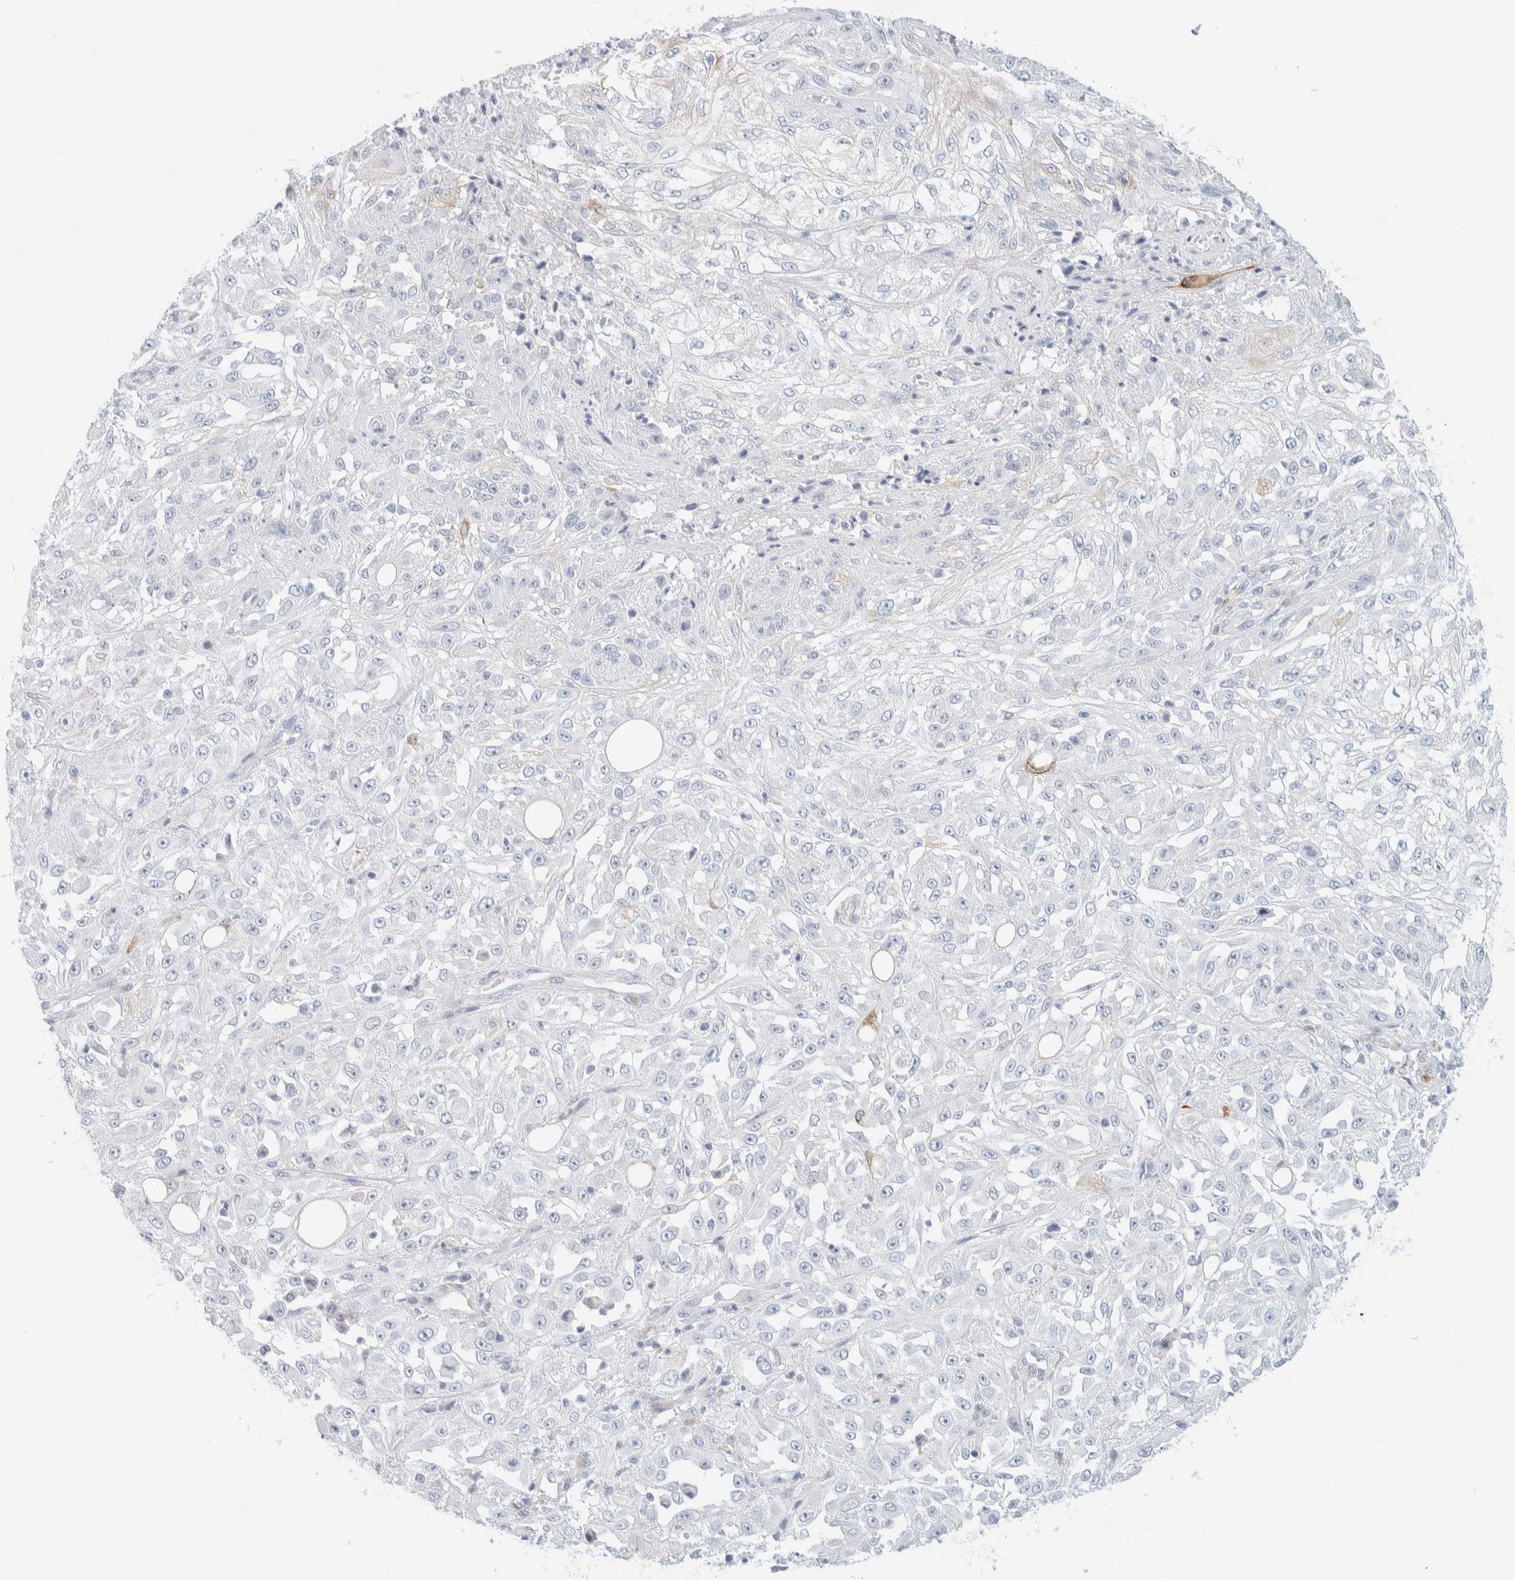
{"staining": {"intensity": "moderate", "quantity": "<25%", "location": "cytoplasmic/membranous"}, "tissue": "skin cancer", "cell_type": "Tumor cells", "image_type": "cancer", "snomed": [{"axis": "morphology", "description": "Squamous cell carcinoma, NOS"}, {"axis": "morphology", "description": "Squamous cell carcinoma, metastatic, NOS"}, {"axis": "topography", "description": "Skin"}, {"axis": "topography", "description": "Lymph node"}], "caption": "IHC image of neoplastic tissue: skin cancer (metastatic squamous cell carcinoma) stained using immunohistochemistry (IHC) shows low levels of moderate protein expression localized specifically in the cytoplasmic/membranous of tumor cells, appearing as a cytoplasmic/membranous brown color.", "gene": "ATCAY", "patient": {"sex": "male", "age": 75}}